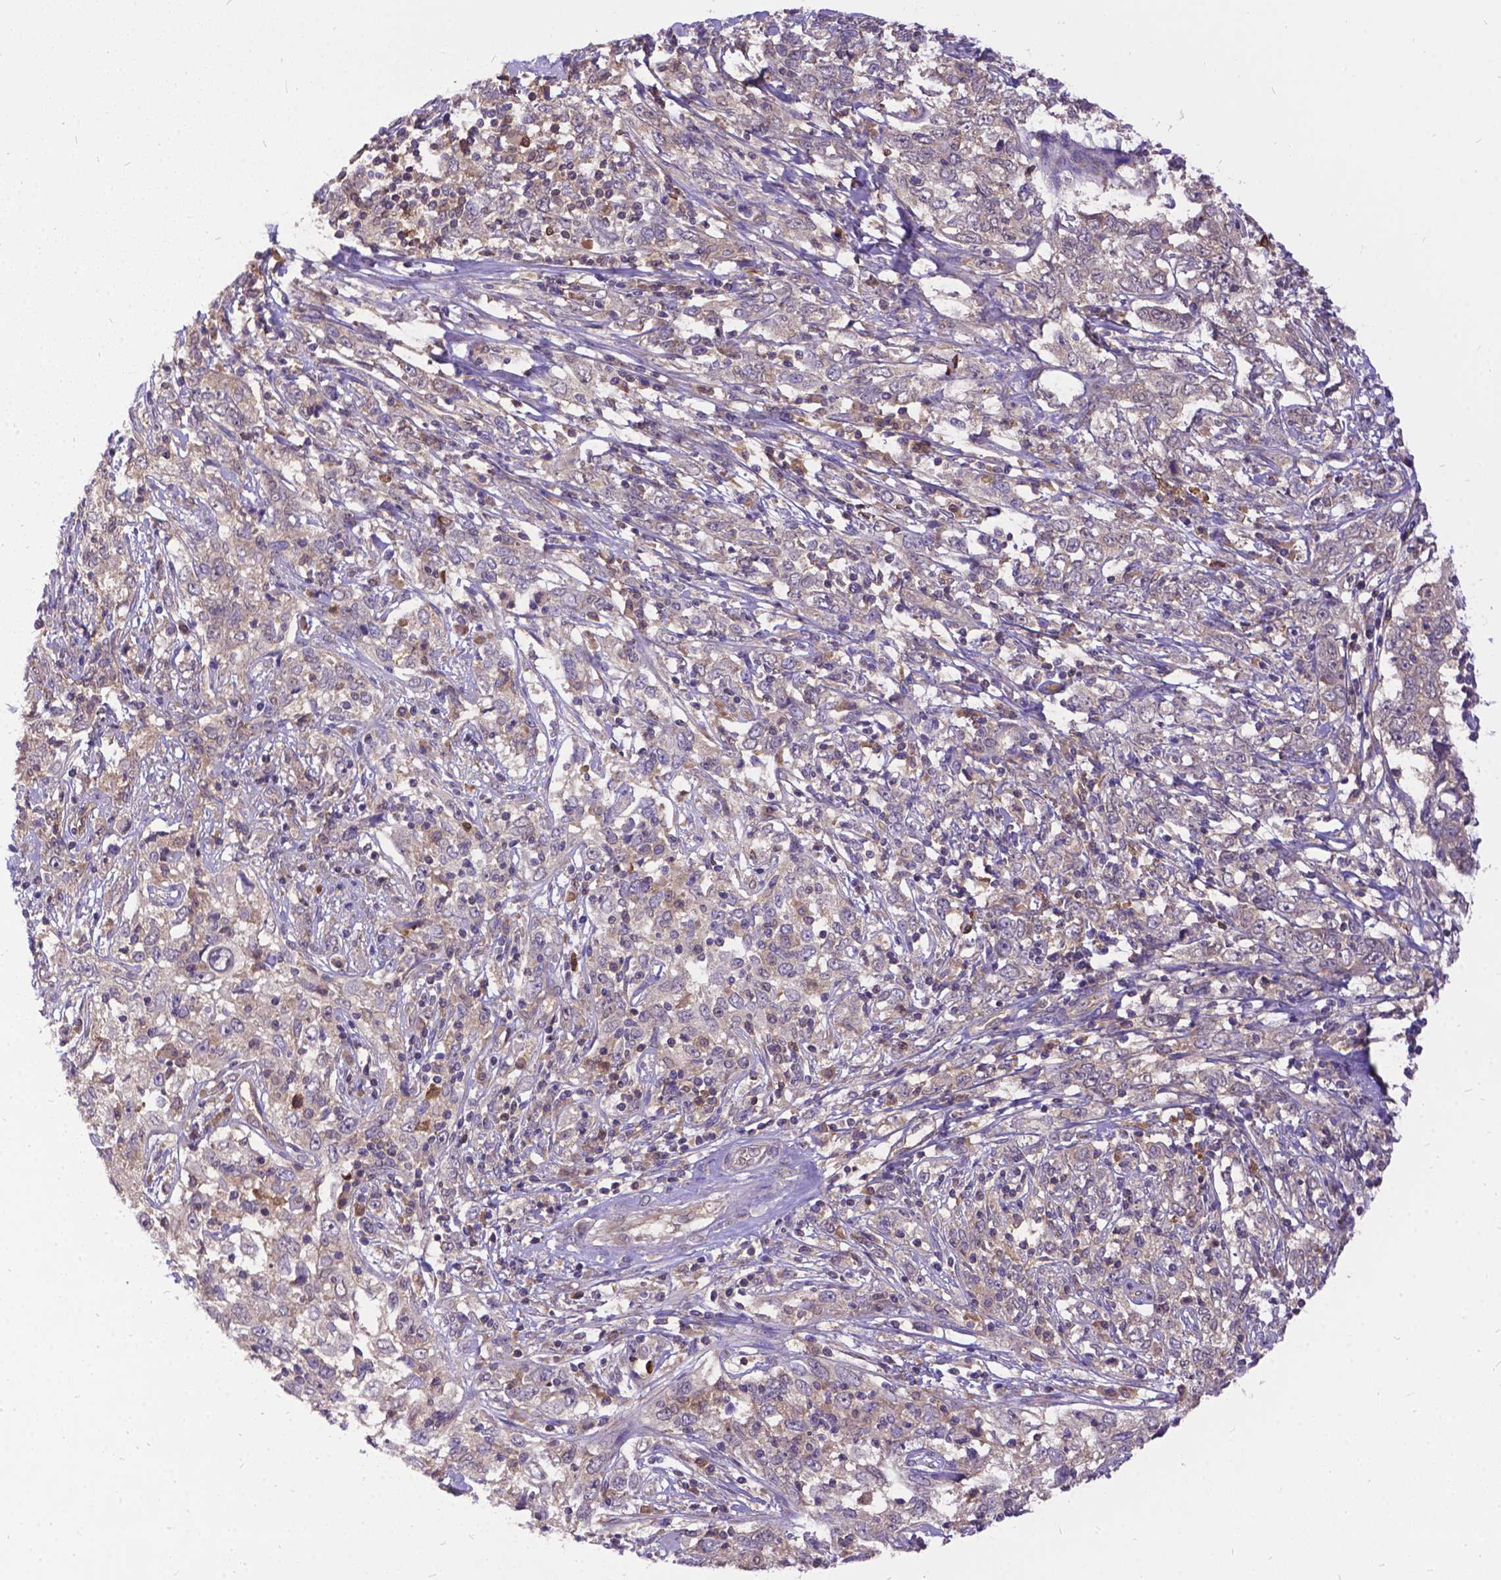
{"staining": {"intensity": "weak", "quantity": "25%-75%", "location": "cytoplasmic/membranous"}, "tissue": "cervical cancer", "cell_type": "Tumor cells", "image_type": "cancer", "snomed": [{"axis": "morphology", "description": "Adenocarcinoma, NOS"}, {"axis": "topography", "description": "Cervix"}], "caption": "Human cervical cancer (adenocarcinoma) stained with a protein marker exhibits weak staining in tumor cells.", "gene": "DENND6A", "patient": {"sex": "female", "age": 40}}